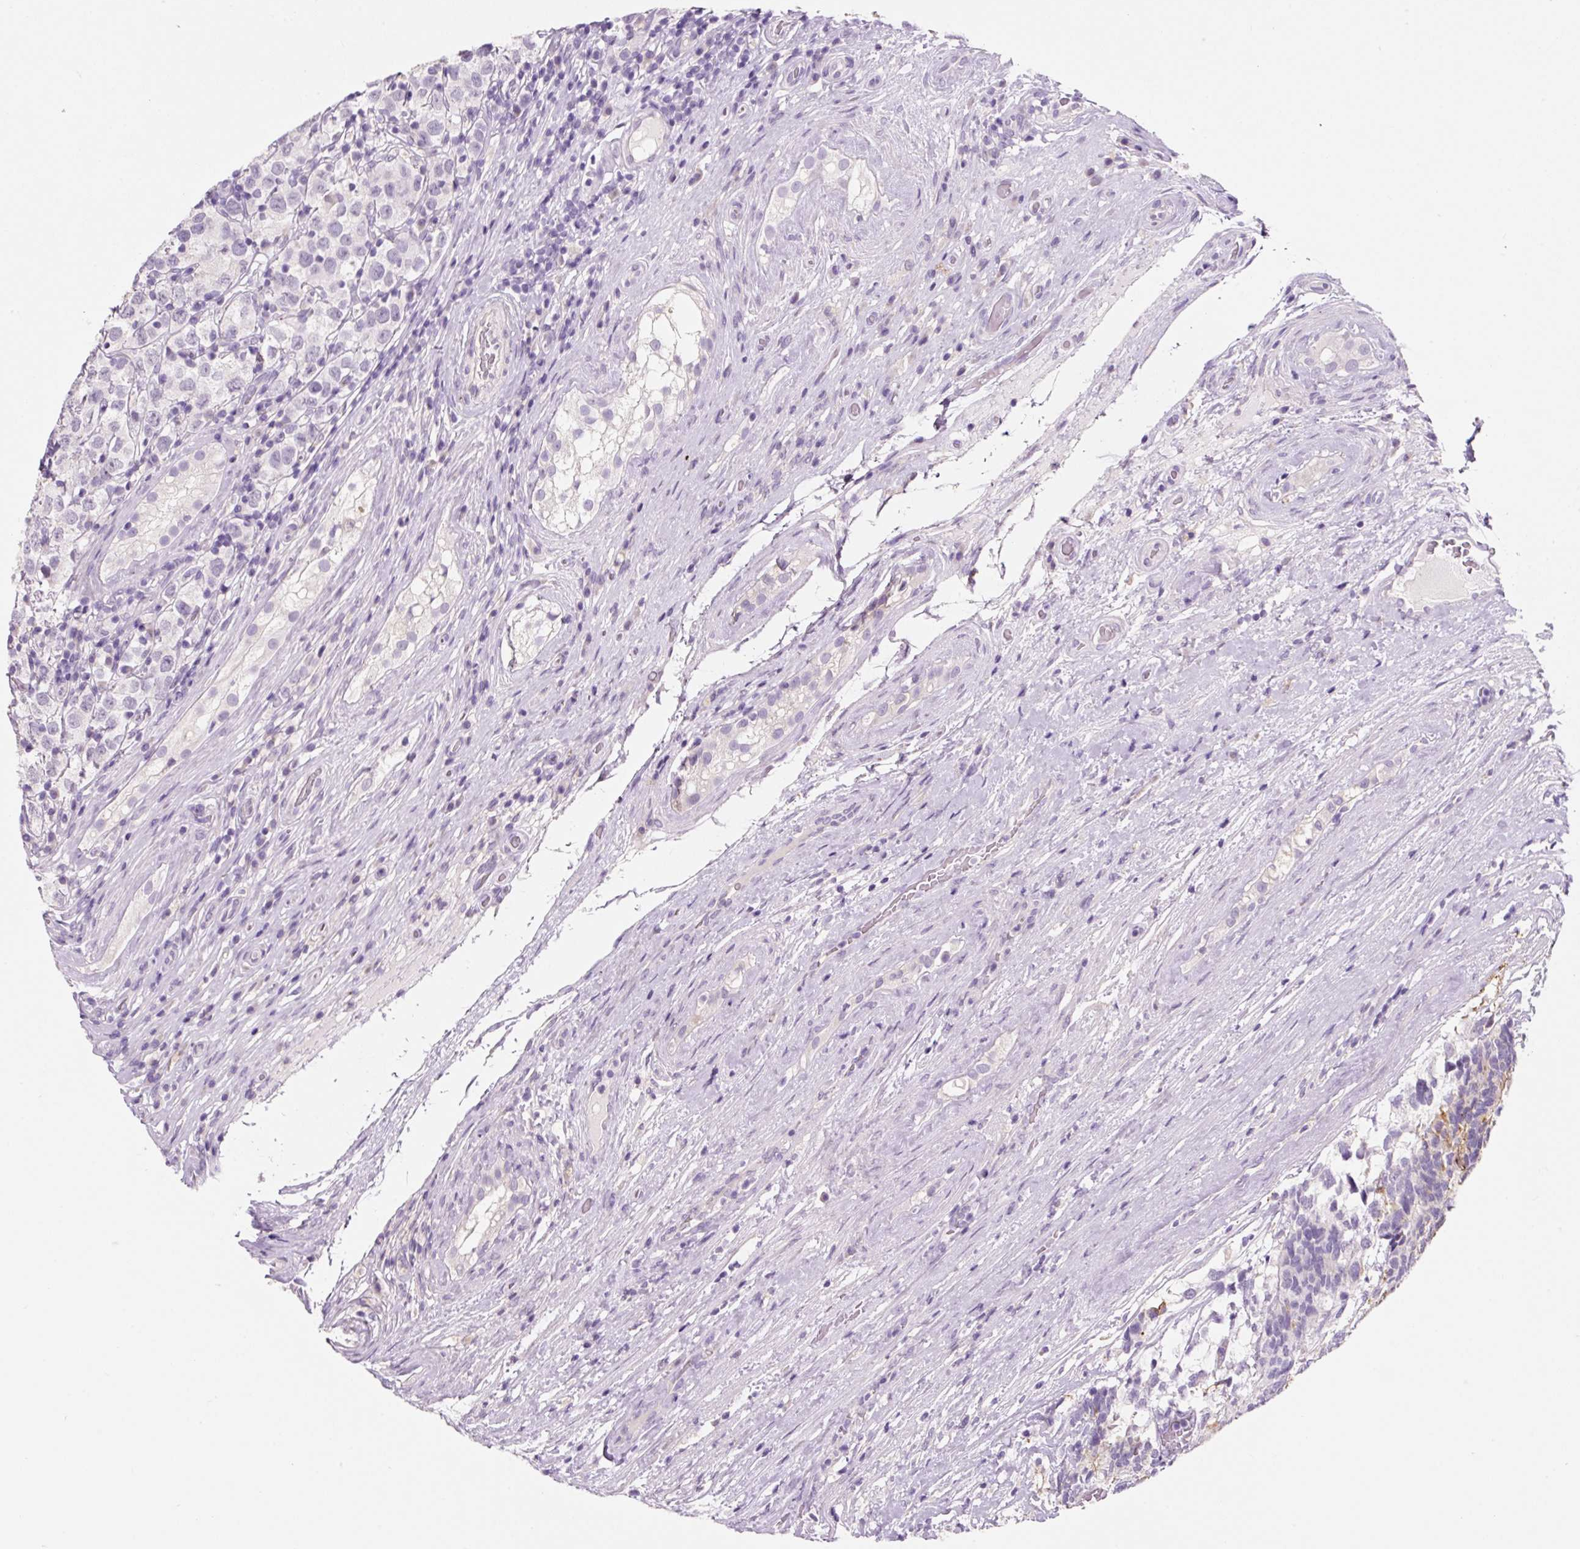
{"staining": {"intensity": "negative", "quantity": "none", "location": "none"}, "tissue": "testis cancer", "cell_type": "Tumor cells", "image_type": "cancer", "snomed": [{"axis": "morphology", "description": "Seminoma, NOS"}, {"axis": "morphology", "description": "Carcinoma, Embryonal, NOS"}, {"axis": "topography", "description": "Testis"}], "caption": "Immunohistochemistry (IHC) of testis embryonal carcinoma shows no positivity in tumor cells.", "gene": "SYP", "patient": {"sex": "male", "age": 41}}